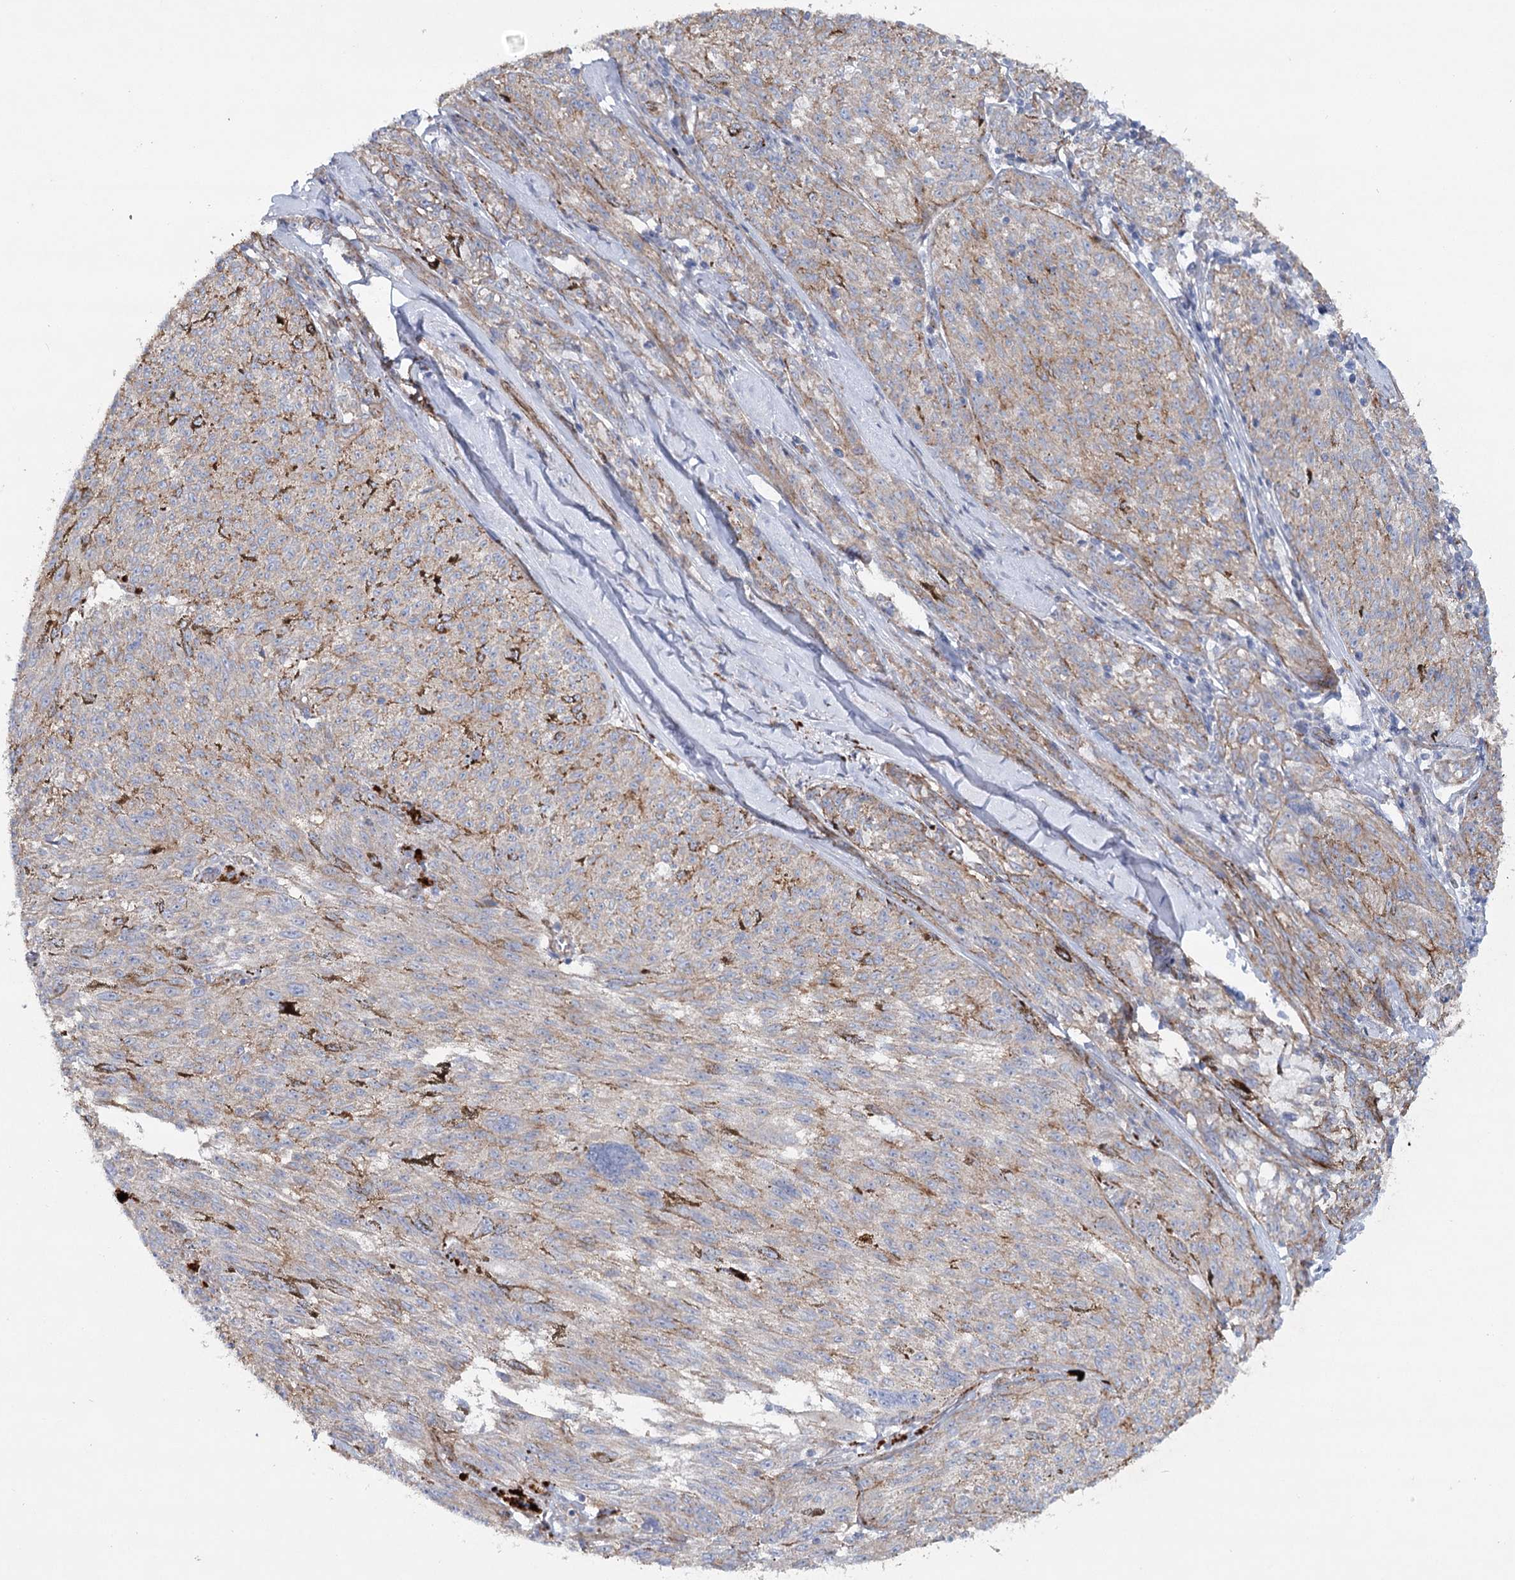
{"staining": {"intensity": "weak", "quantity": "25%-75%", "location": "cytoplasmic/membranous"}, "tissue": "melanoma", "cell_type": "Tumor cells", "image_type": "cancer", "snomed": [{"axis": "morphology", "description": "Malignant melanoma, NOS"}, {"axis": "topography", "description": "Skin"}], "caption": "DAB (3,3'-diaminobenzidine) immunohistochemical staining of human malignant melanoma displays weak cytoplasmic/membranous protein positivity in approximately 25%-75% of tumor cells. (Brightfield microscopy of DAB IHC at high magnification).", "gene": "TMEM164", "patient": {"sex": "female", "age": 72}}